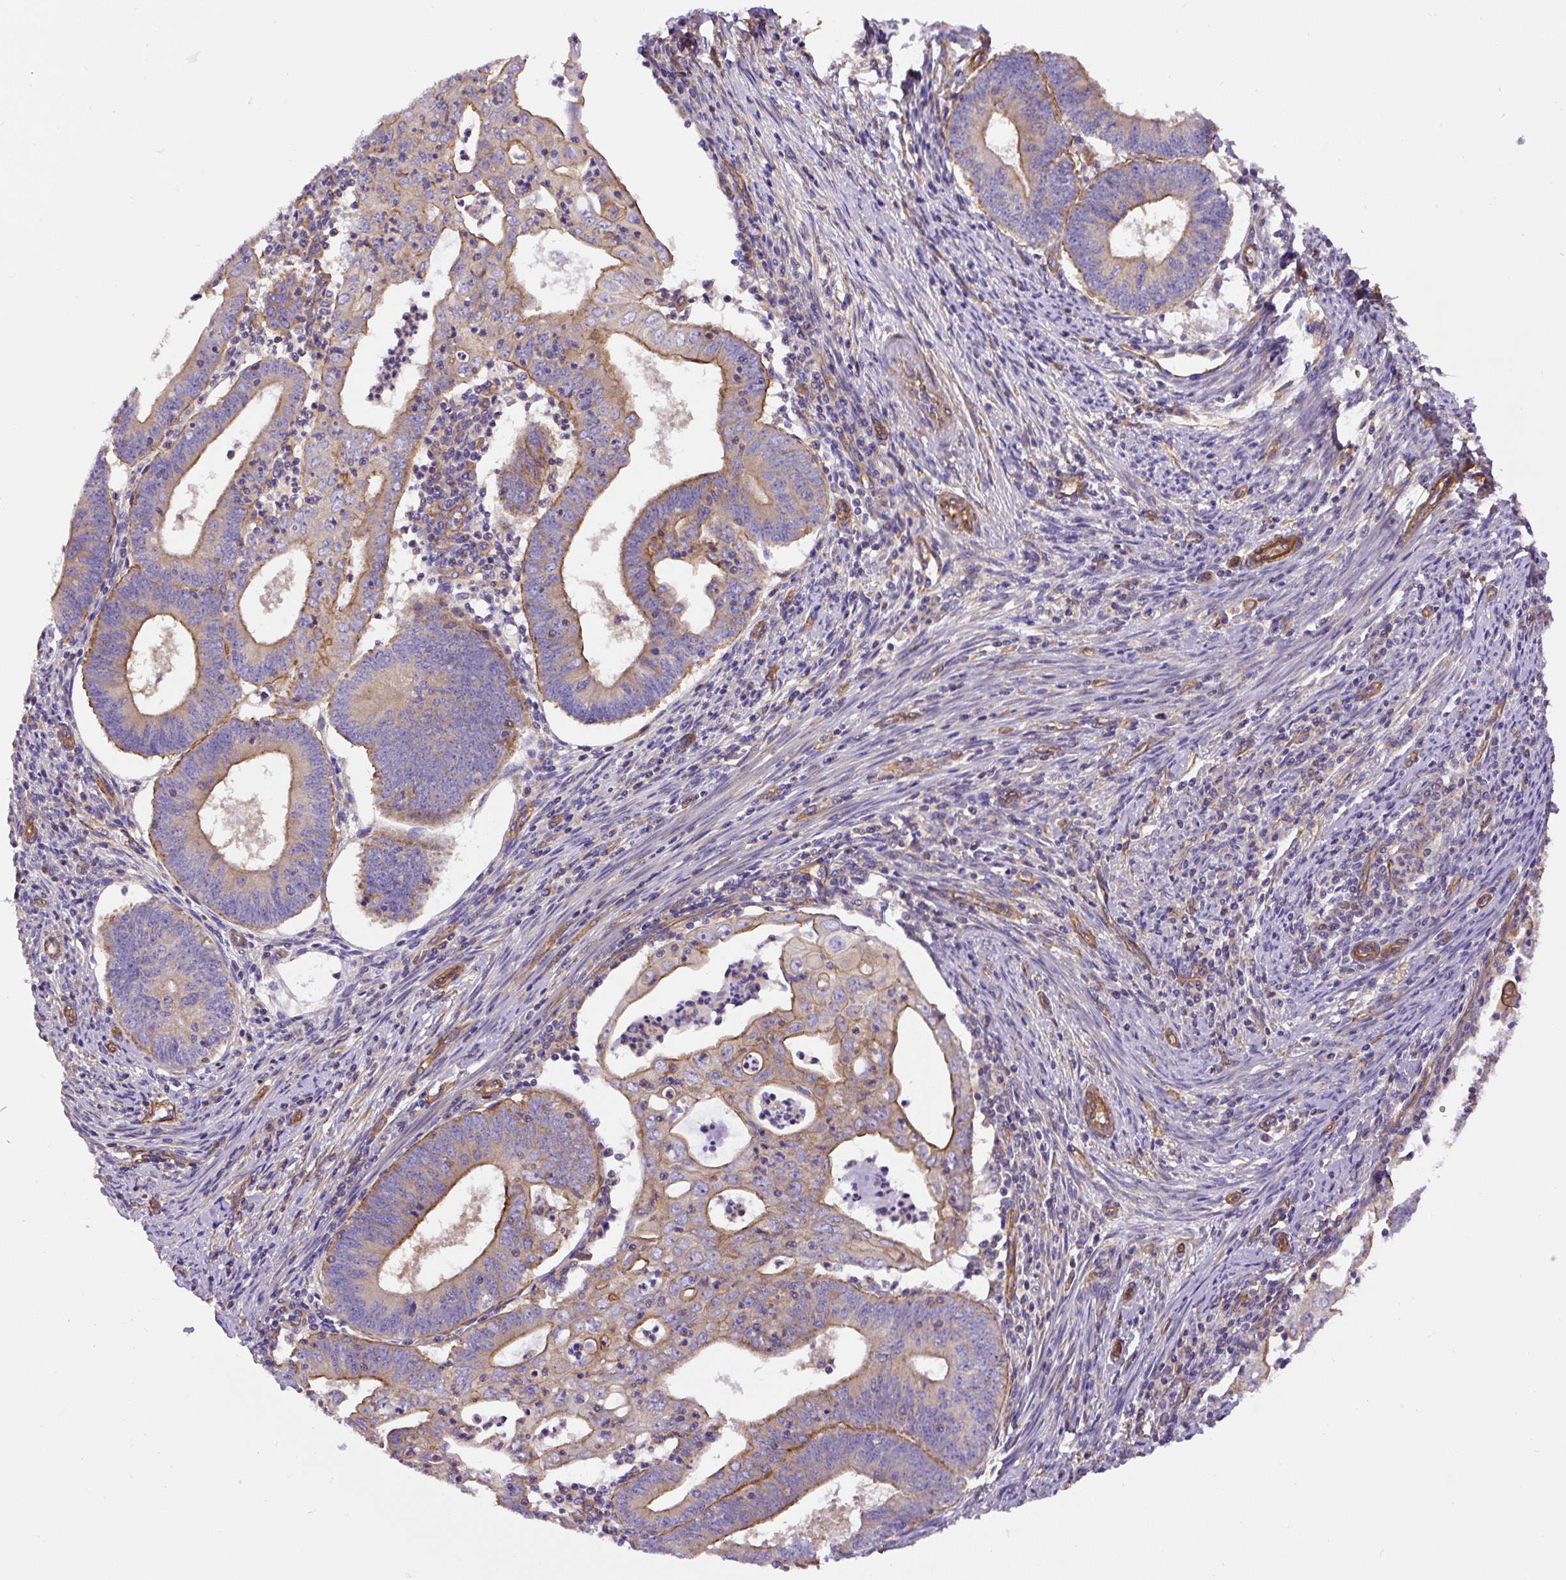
{"staining": {"intensity": "moderate", "quantity": "25%-75%", "location": "cytoplasmic/membranous"}, "tissue": "endometrial cancer", "cell_type": "Tumor cells", "image_type": "cancer", "snomed": [{"axis": "morphology", "description": "Adenocarcinoma, NOS"}, {"axis": "topography", "description": "Endometrium"}], "caption": "Protein staining demonstrates moderate cytoplasmic/membranous positivity in about 25%-75% of tumor cells in adenocarcinoma (endometrial).", "gene": "DCTN1", "patient": {"sex": "female", "age": 60}}